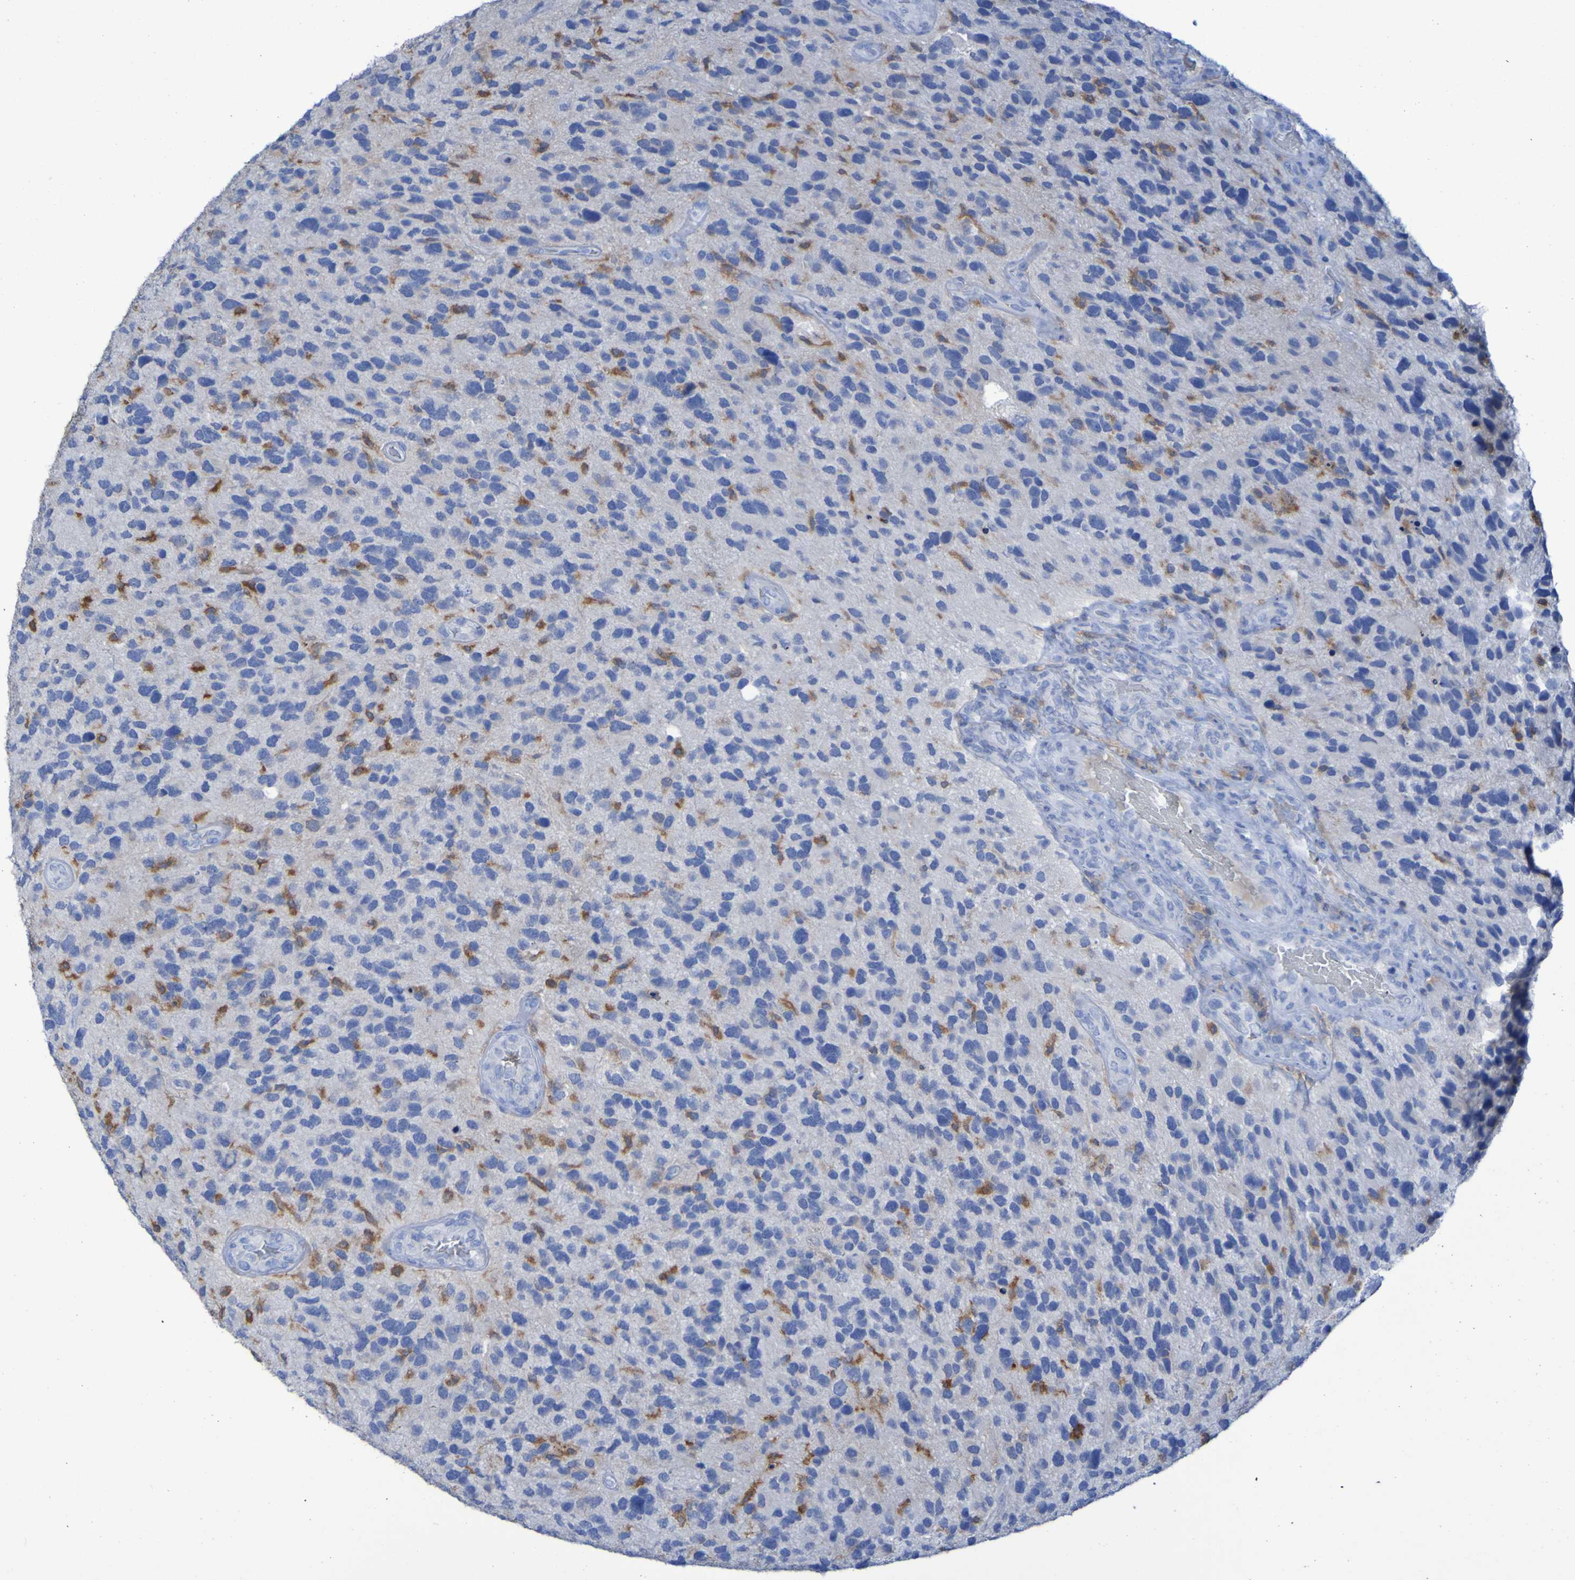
{"staining": {"intensity": "moderate", "quantity": "<25%", "location": "cytoplasmic/membranous"}, "tissue": "glioma", "cell_type": "Tumor cells", "image_type": "cancer", "snomed": [{"axis": "morphology", "description": "Glioma, malignant, High grade"}, {"axis": "topography", "description": "Brain"}], "caption": "A micrograph of human malignant high-grade glioma stained for a protein displays moderate cytoplasmic/membranous brown staining in tumor cells. (brown staining indicates protein expression, while blue staining denotes nuclei).", "gene": "MPPE1", "patient": {"sex": "female", "age": 58}}